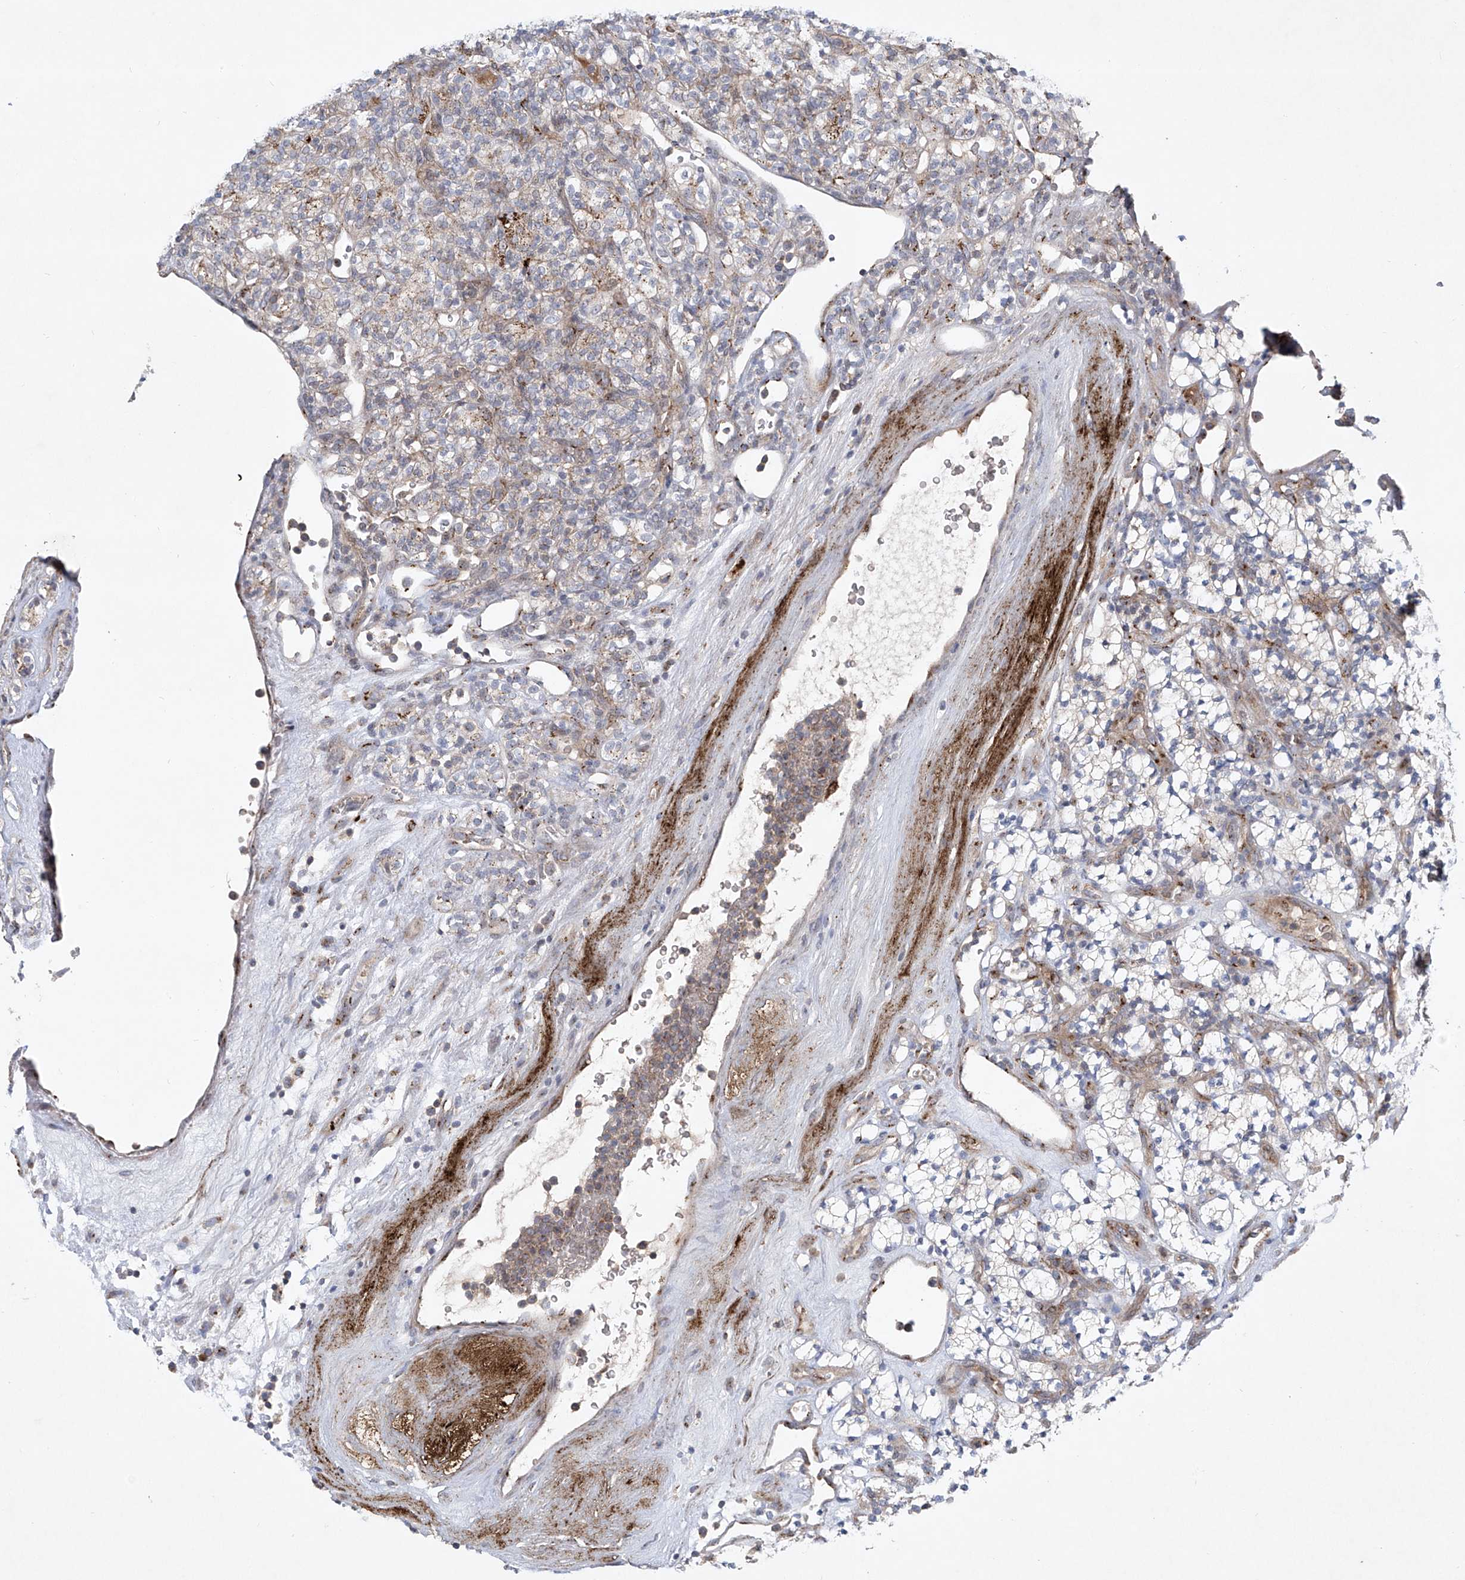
{"staining": {"intensity": "moderate", "quantity": "<25%", "location": "cytoplasmic/membranous"}, "tissue": "renal cancer", "cell_type": "Tumor cells", "image_type": "cancer", "snomed": [{"axis": "morphology", "description": "Adenocarcinoma, NOS"}, {"axis": "topography", "description": "Kidney"}], "caption": "Immunohistochemical staining of human renal cancer exhibits low levels of moderate cytoplasmic/membranous protein positivity in about <25% of tumor cells.", "gene": "TJAP1", "patient": {"sex": "male", "age": 77}}